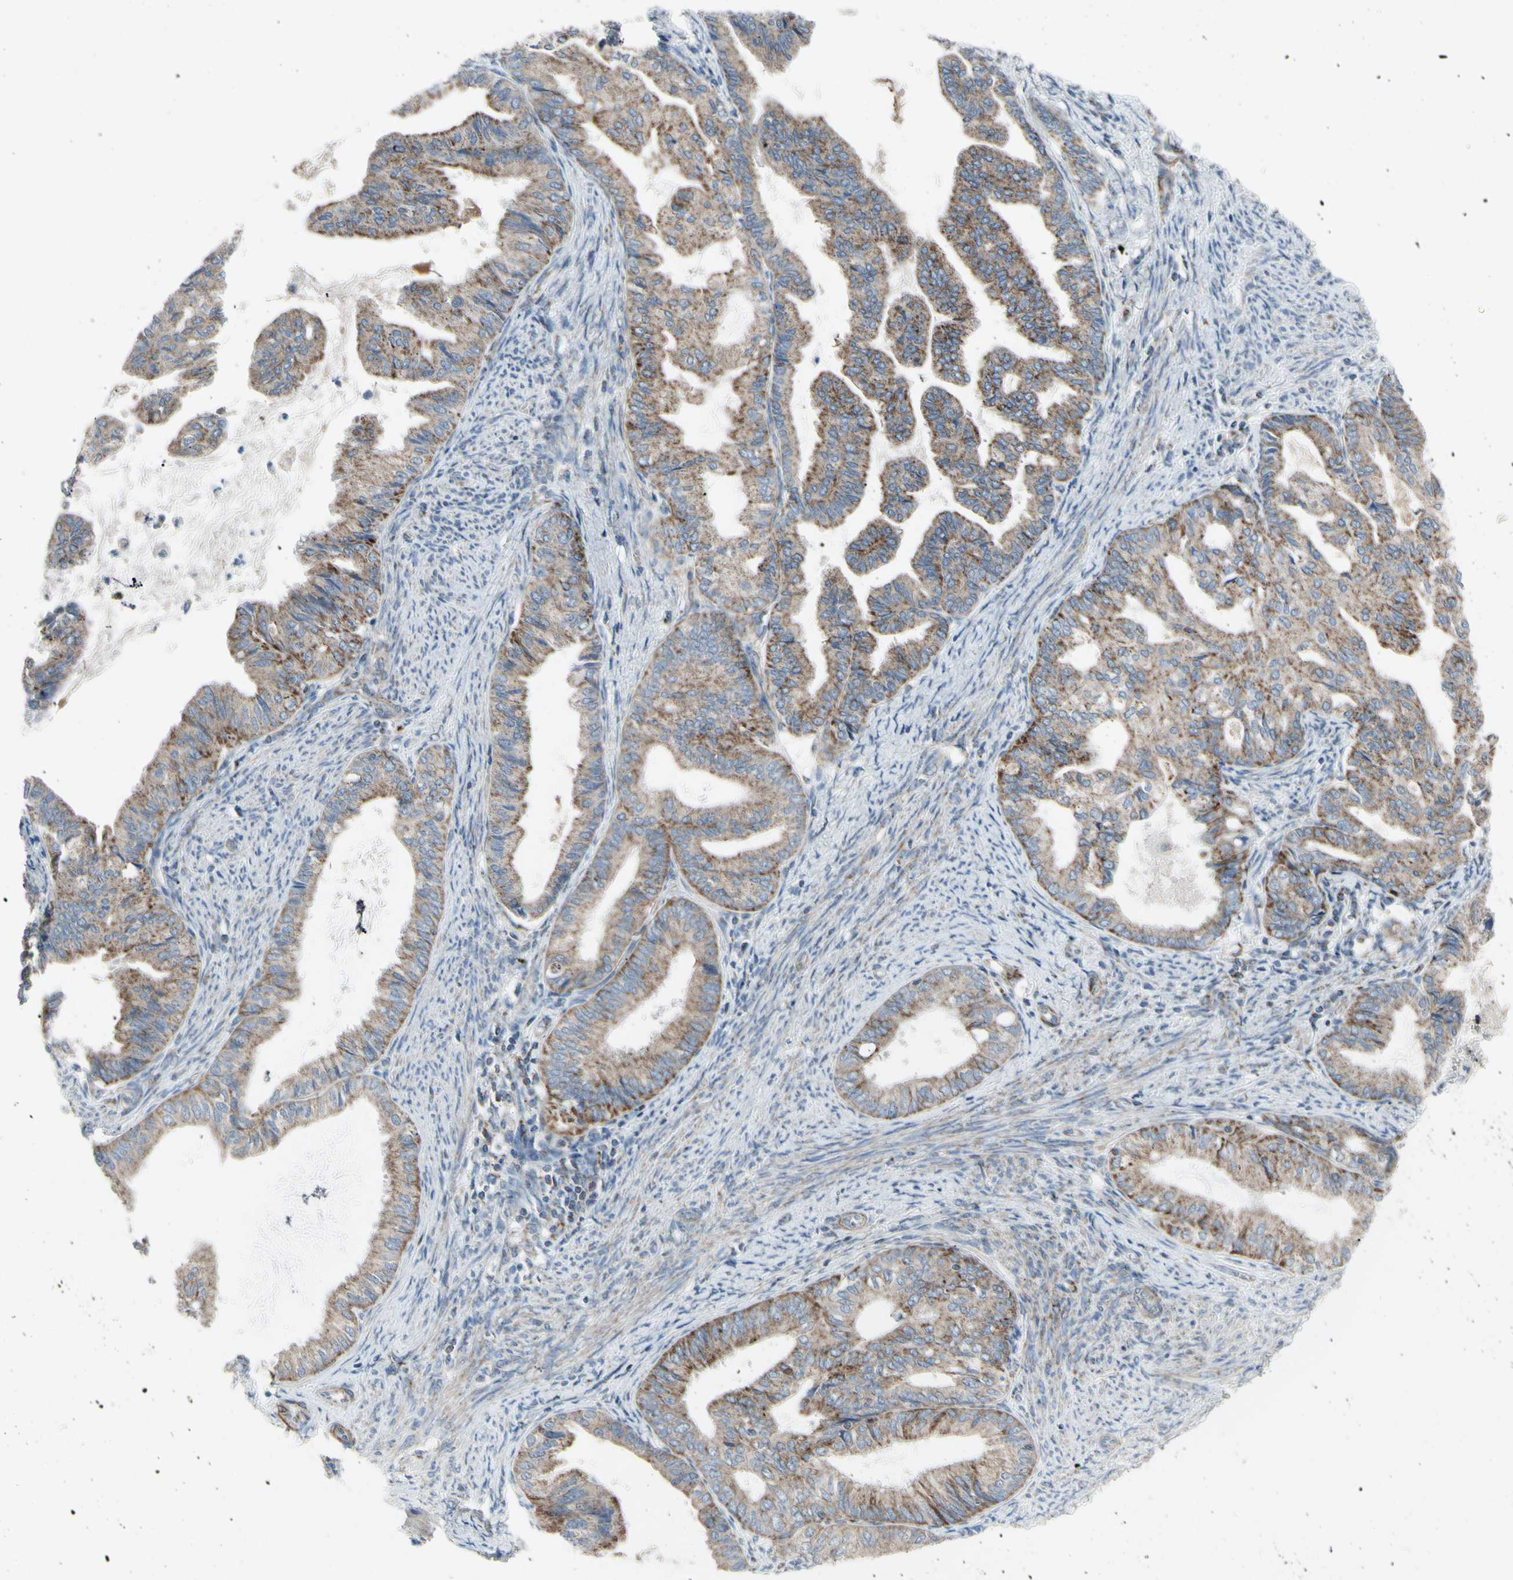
{"staining": {"intensity": "moderate", "quantity": "25%-75%", "location": "cytoplasmic/membranous"}, "tissue": "endometrial cancer", "cell_type": "Tumor cells", "image_type": "cancer", "snomed": [{"axis": "morphology", "description": "Adenocarcinoma, NOS"}, {"axis": "topography", "description": "Endometrium"}], "caption": "An image of adenocarcinoma (endometrial) stained for a protein reveals moderate cytoplasmic/membranous brown staining in tumor cells.", "gene": "FAM171B", "patient": {"sex": "female", "age": 86}}